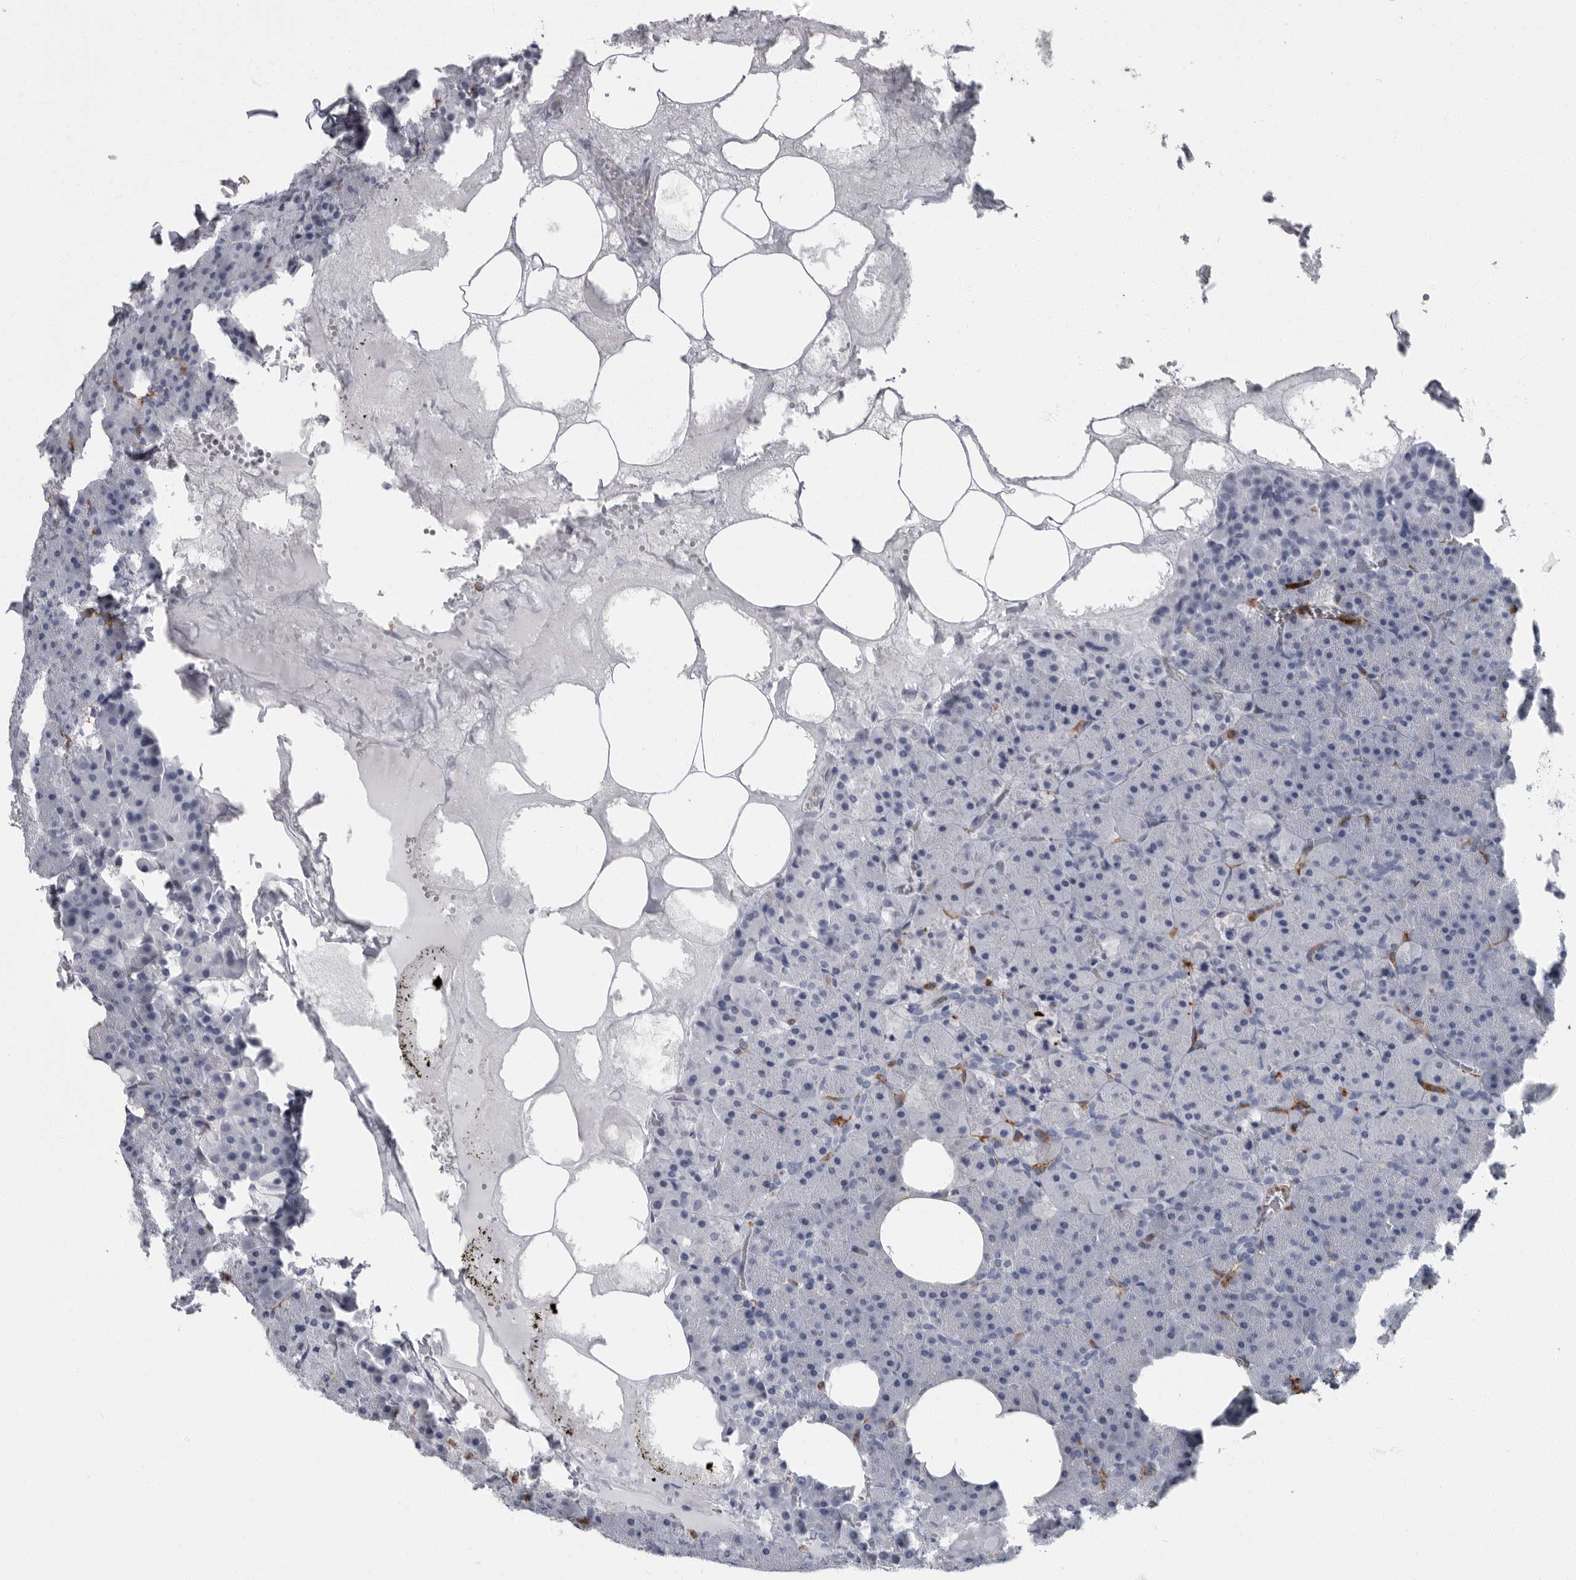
{"staining": {"intensity": "negative", "quantity": "none", "location": "none"}, "tissue": "pancreas", "cell_type": "Exocrine glandular cells", "image_type": "normal", "snomed": [{"axis": "morphology", "description": "Normal tissue, NOS"}, {"axis": "morphology", "description": "Carcinoid, malignant, NOS"}, {"axis": "topography", "description": "Pancreas"}], "caption": "A high-resolution photomicrograph shows IHC staining of normal pancreas, which shows no significant expression in exocrine glandular cells. The staining was performed using DAB to visualize the protein expression in brown, while the nuclei were stained in blue with hematoxylin (Magnification: 20x).", "gene": "FCER1G", "patient": {"sex": "female", "age": 35}}